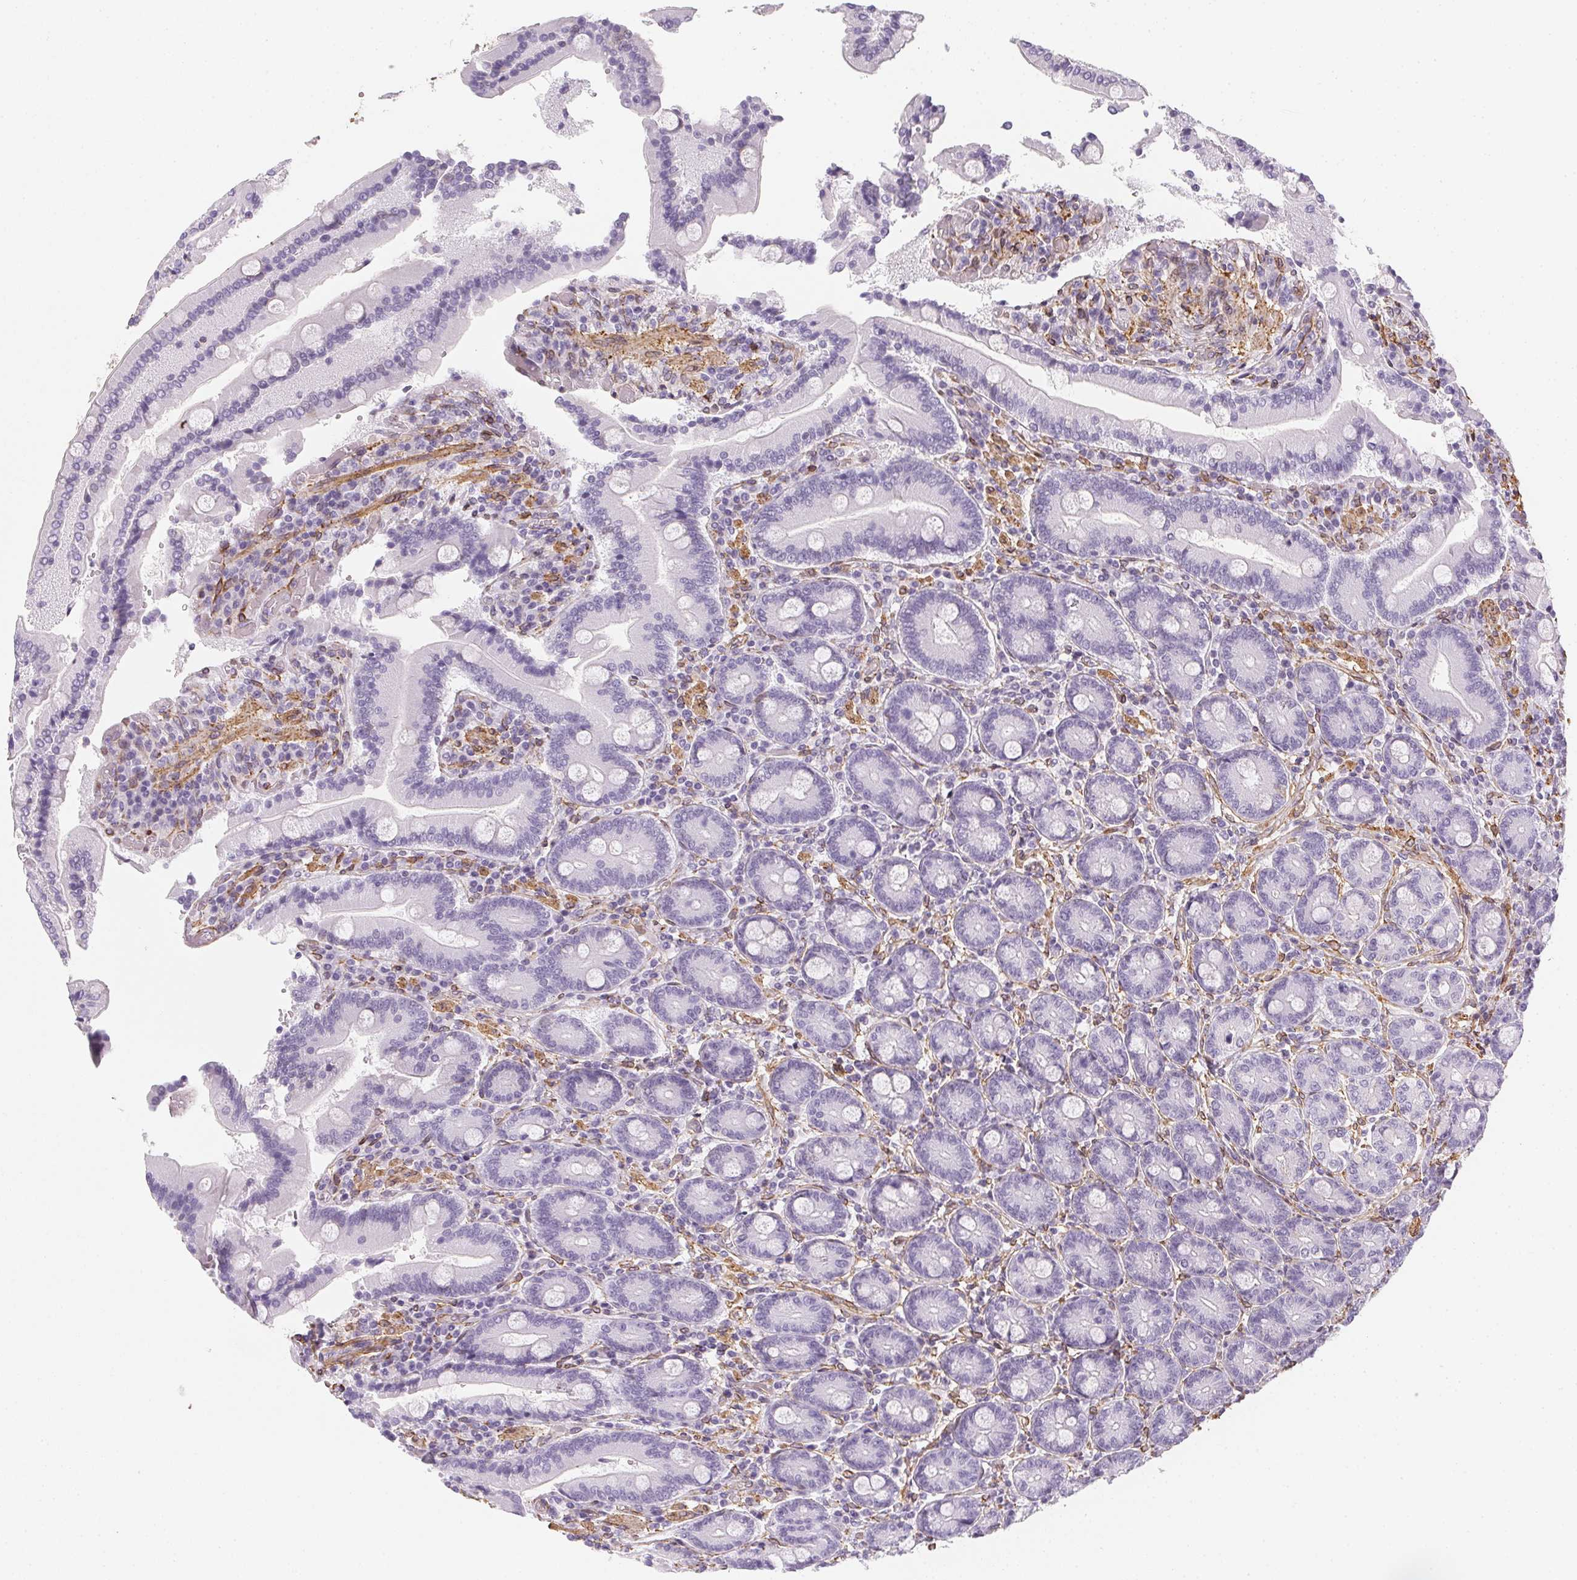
{"staining": {"intensity": "negative", "quantity": "none", "location": "none"}, "tissue": "duodenum", "cell_type": "Glandular cells", "image_type": "normal", "snomed": [{"axis": "morphology", "description": "Normal tissue, NOS"}, {"axis": "topography", "description": "Duodenum"}], "caption": "This is an IHC photomicrograph of unremarkable duodenum. There is no expression in glandular cells.", "gene": "RSBN1", "patient": {"sex": "female", "age": 62}}